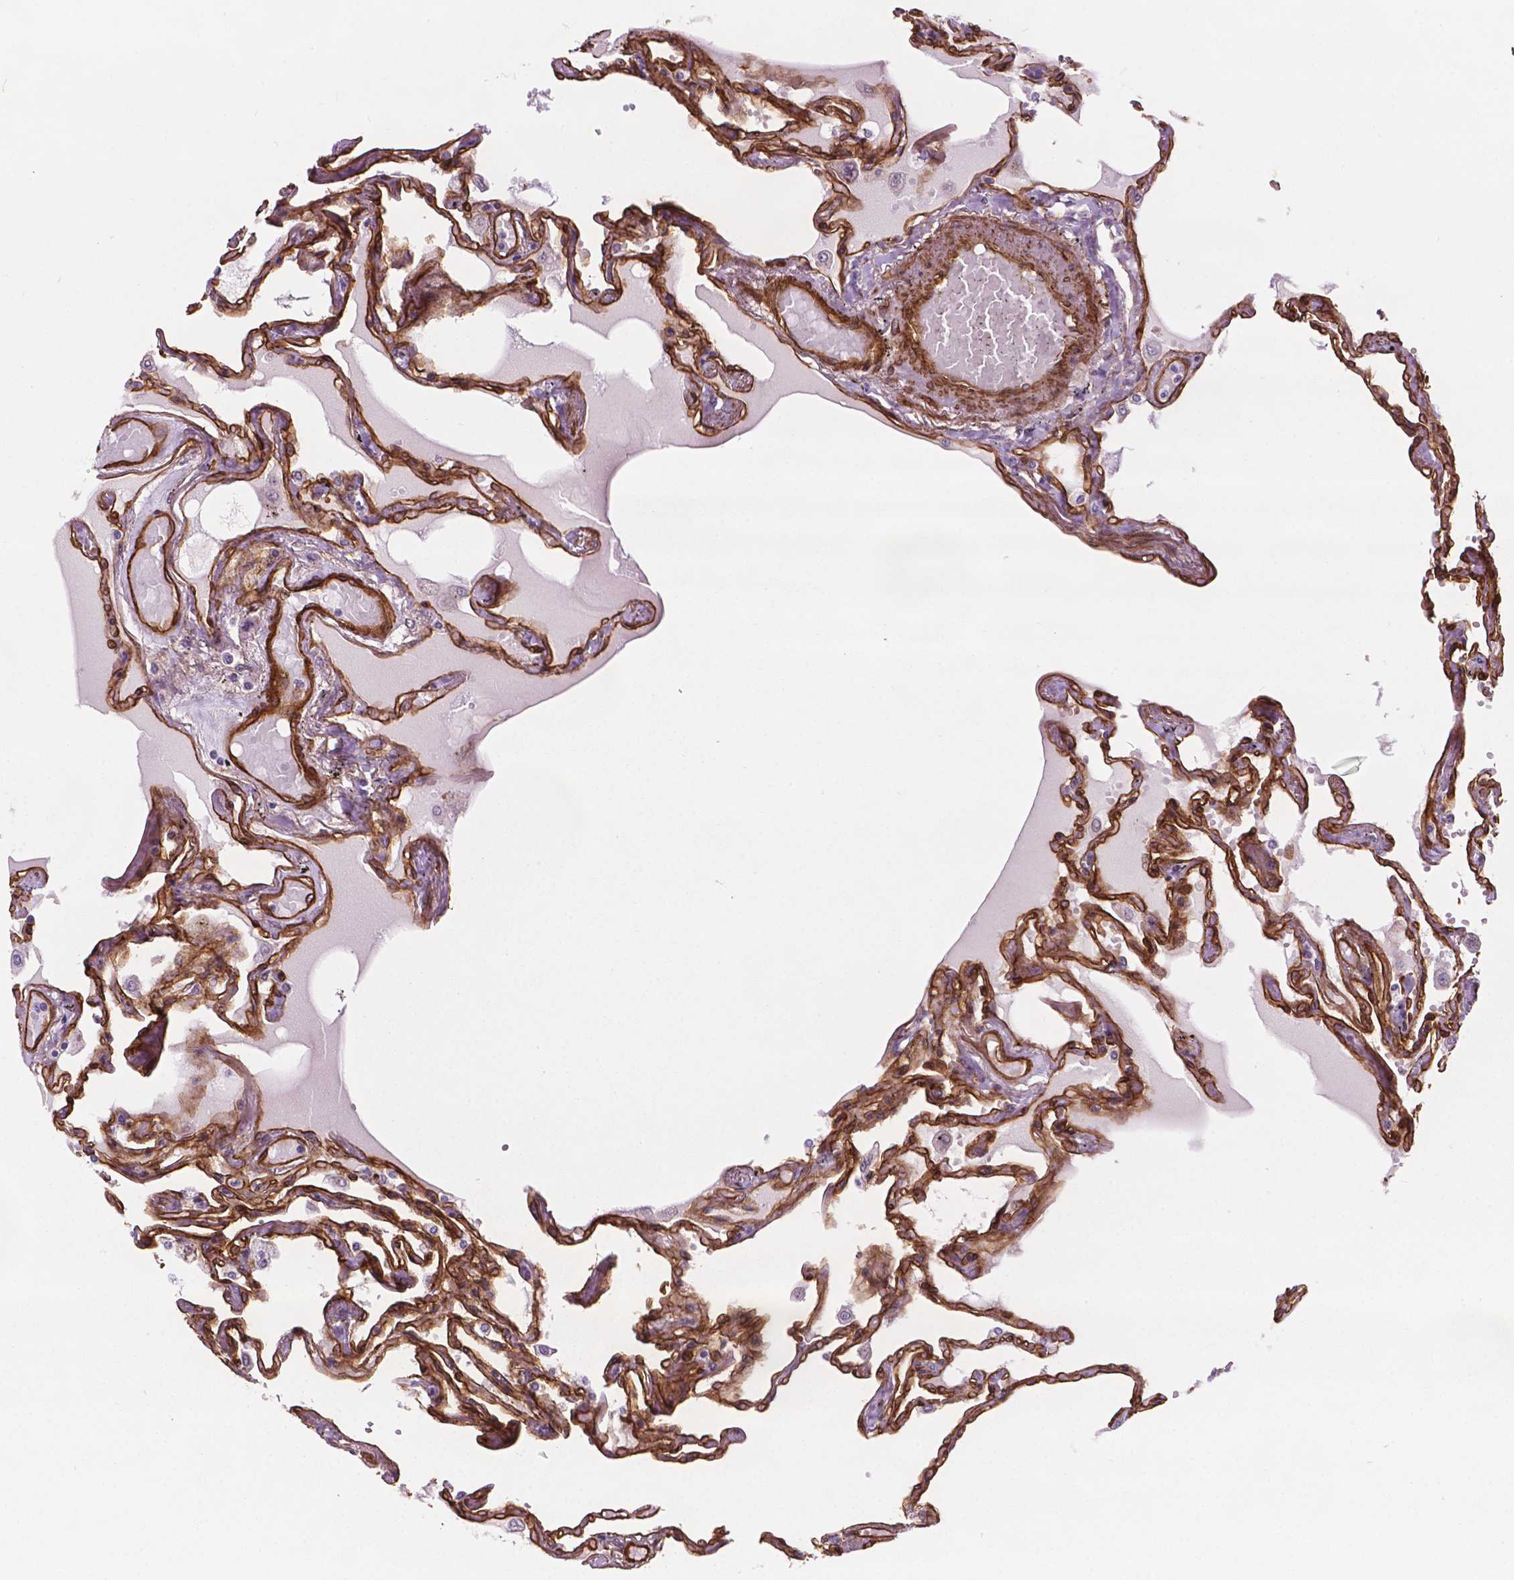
{"staining": {"intensity": "strong", "quantity": ">75%", "location": "cytoplasmic/membranous"}, "tissue": "lung", "cell_type": "Alveolar cells", "image_type": "normal", "snomed": [{"axis": "morphology", "description": "Normal tissue, NOS"}, {"axis": "morphology", "description": "Adenocarcinoma, NOS"}, {"axis": "topography", "description": "Cartilage tissue"}, {"axis": "topography", "description": "Lung"}], "caption": "A high amount of strong cytoplasmic/membranous staining is seen in approximately >75% of alveolar cells in unremarkable lung.", "gene": "EGFL8", "patient": {"sex": "female", "age": 67}}